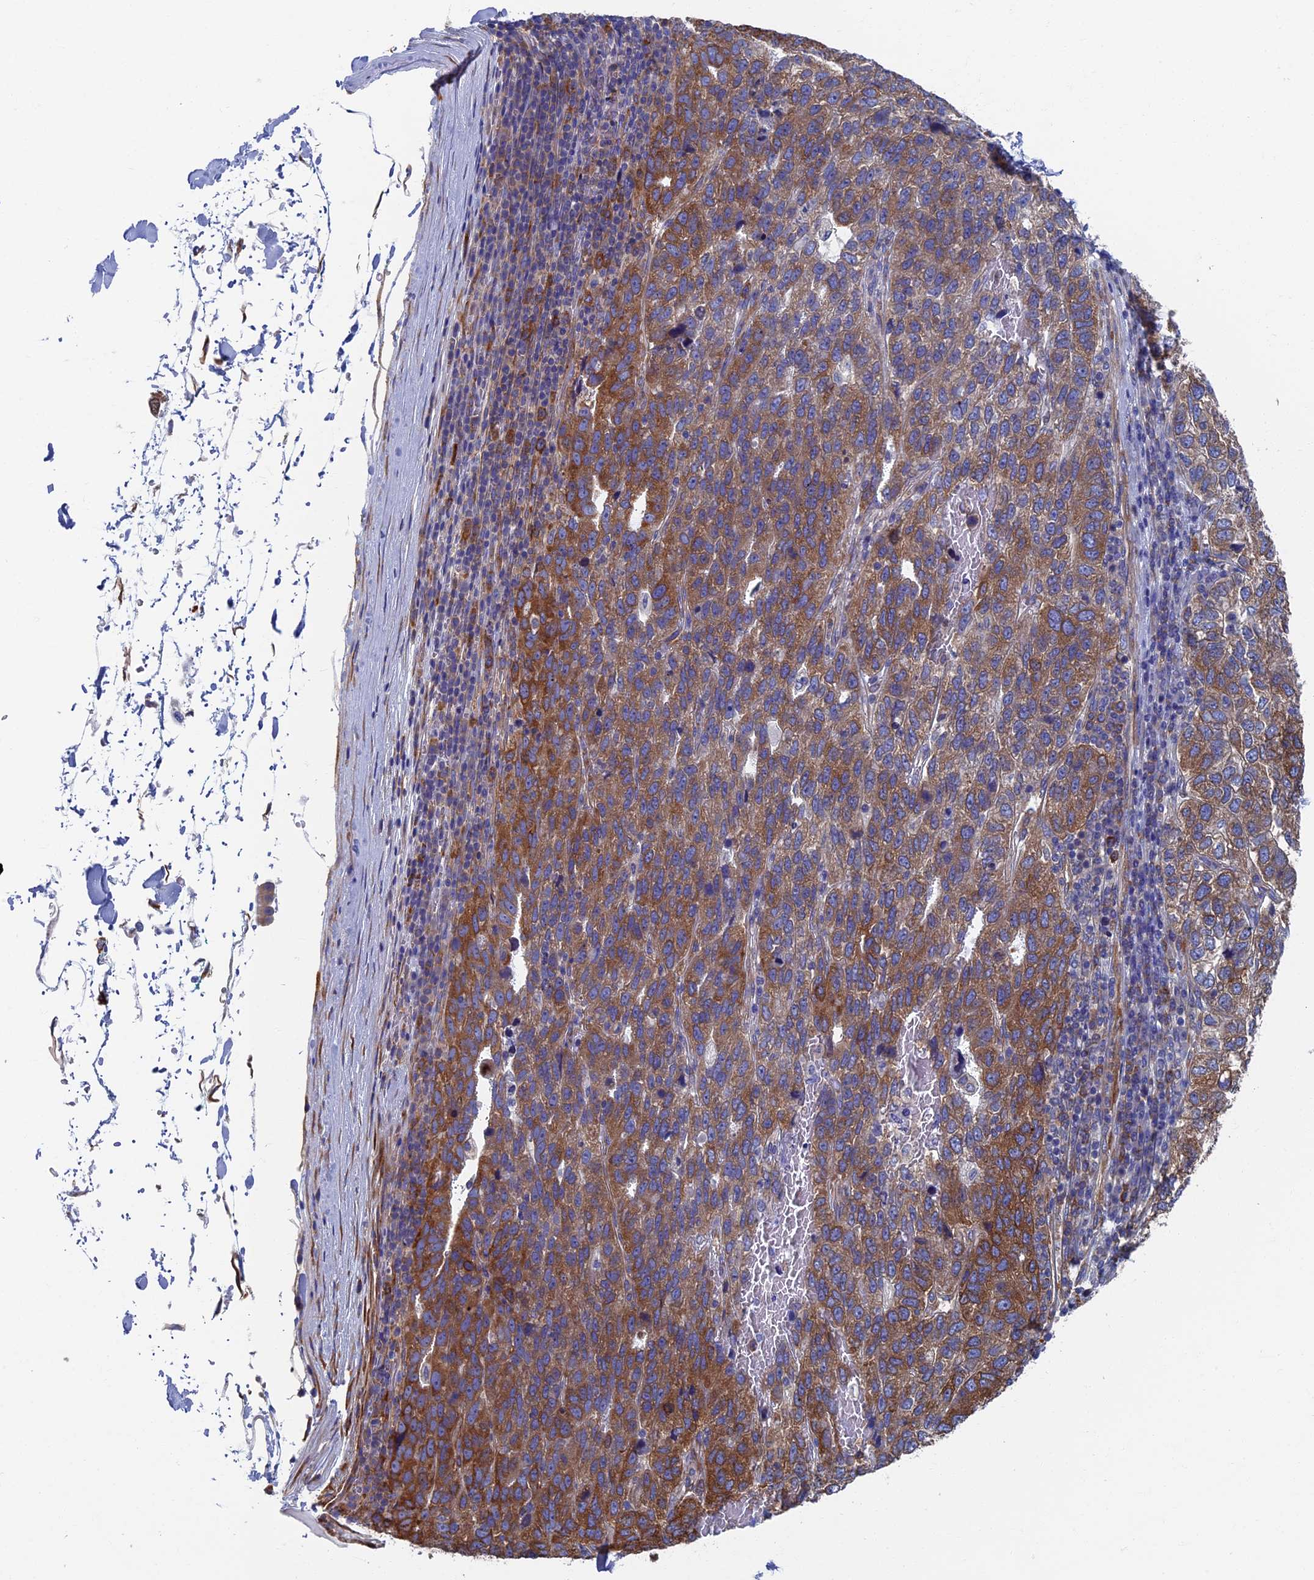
{"staining": {"intensity": "moderate", "quantity": ">75%", "location": "cytoplasmic/membranous"}, "tissue": "pancreatic cancer", "cell_type": "Tumor cells", "image_type": "cancer", "snomed": [{"axis": "morphology", "description": "Adenocarcinoma, NOS"}, {"axis": "topography", "description": "Pancreas"}], "caption": "DAB (3,3'-diaminobenzidine) immunohistochemical staining of pancreatic adenocarcinoma demonstrates moderate cytoplasmic/membranous protein expression in about >75% of tumor cells.", "gene": "YBX1", "patient": {"sex": "female", "age": 61}}